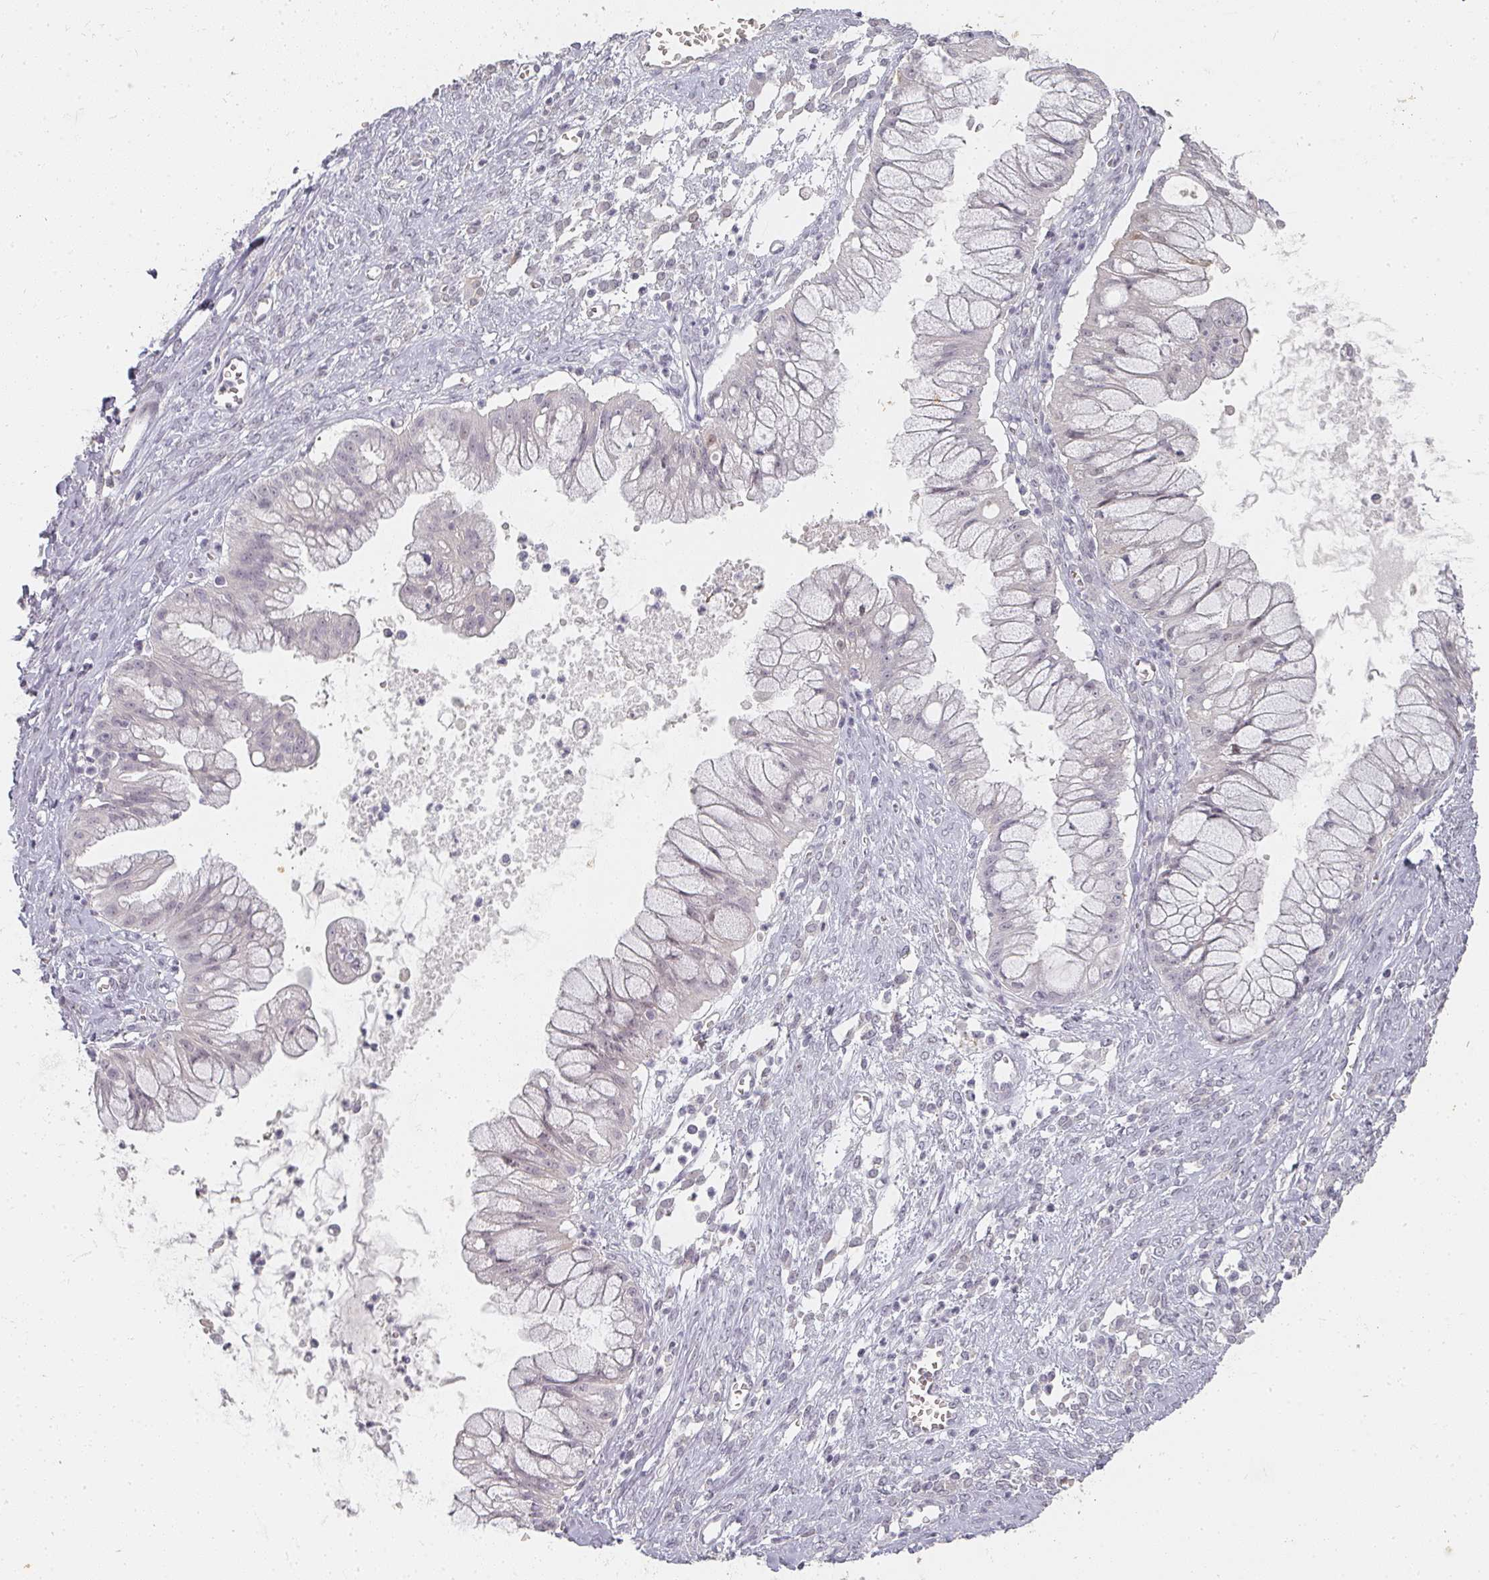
{"staining": {"intensity": "negative", "quantity": "none", "location": "none"}, "tissue": "ovarian cancer", "cell_type": "Tumor cells", "image_type": "cancer", "snomed": [{"axis": "morphology", "description": "Cystadenocarcinoma, mucinous, NOS"}, {"axis": "topography", "description": "Ovary"}], "caption": "This is an immunohistochemistry (IHC) micrograph of human ovarian cancer (mucinous cystadenocarcinoma). There is no expression in tumor cells.", "gene": "SHISA2", "patient": {"sex": "female", "age": 70}}